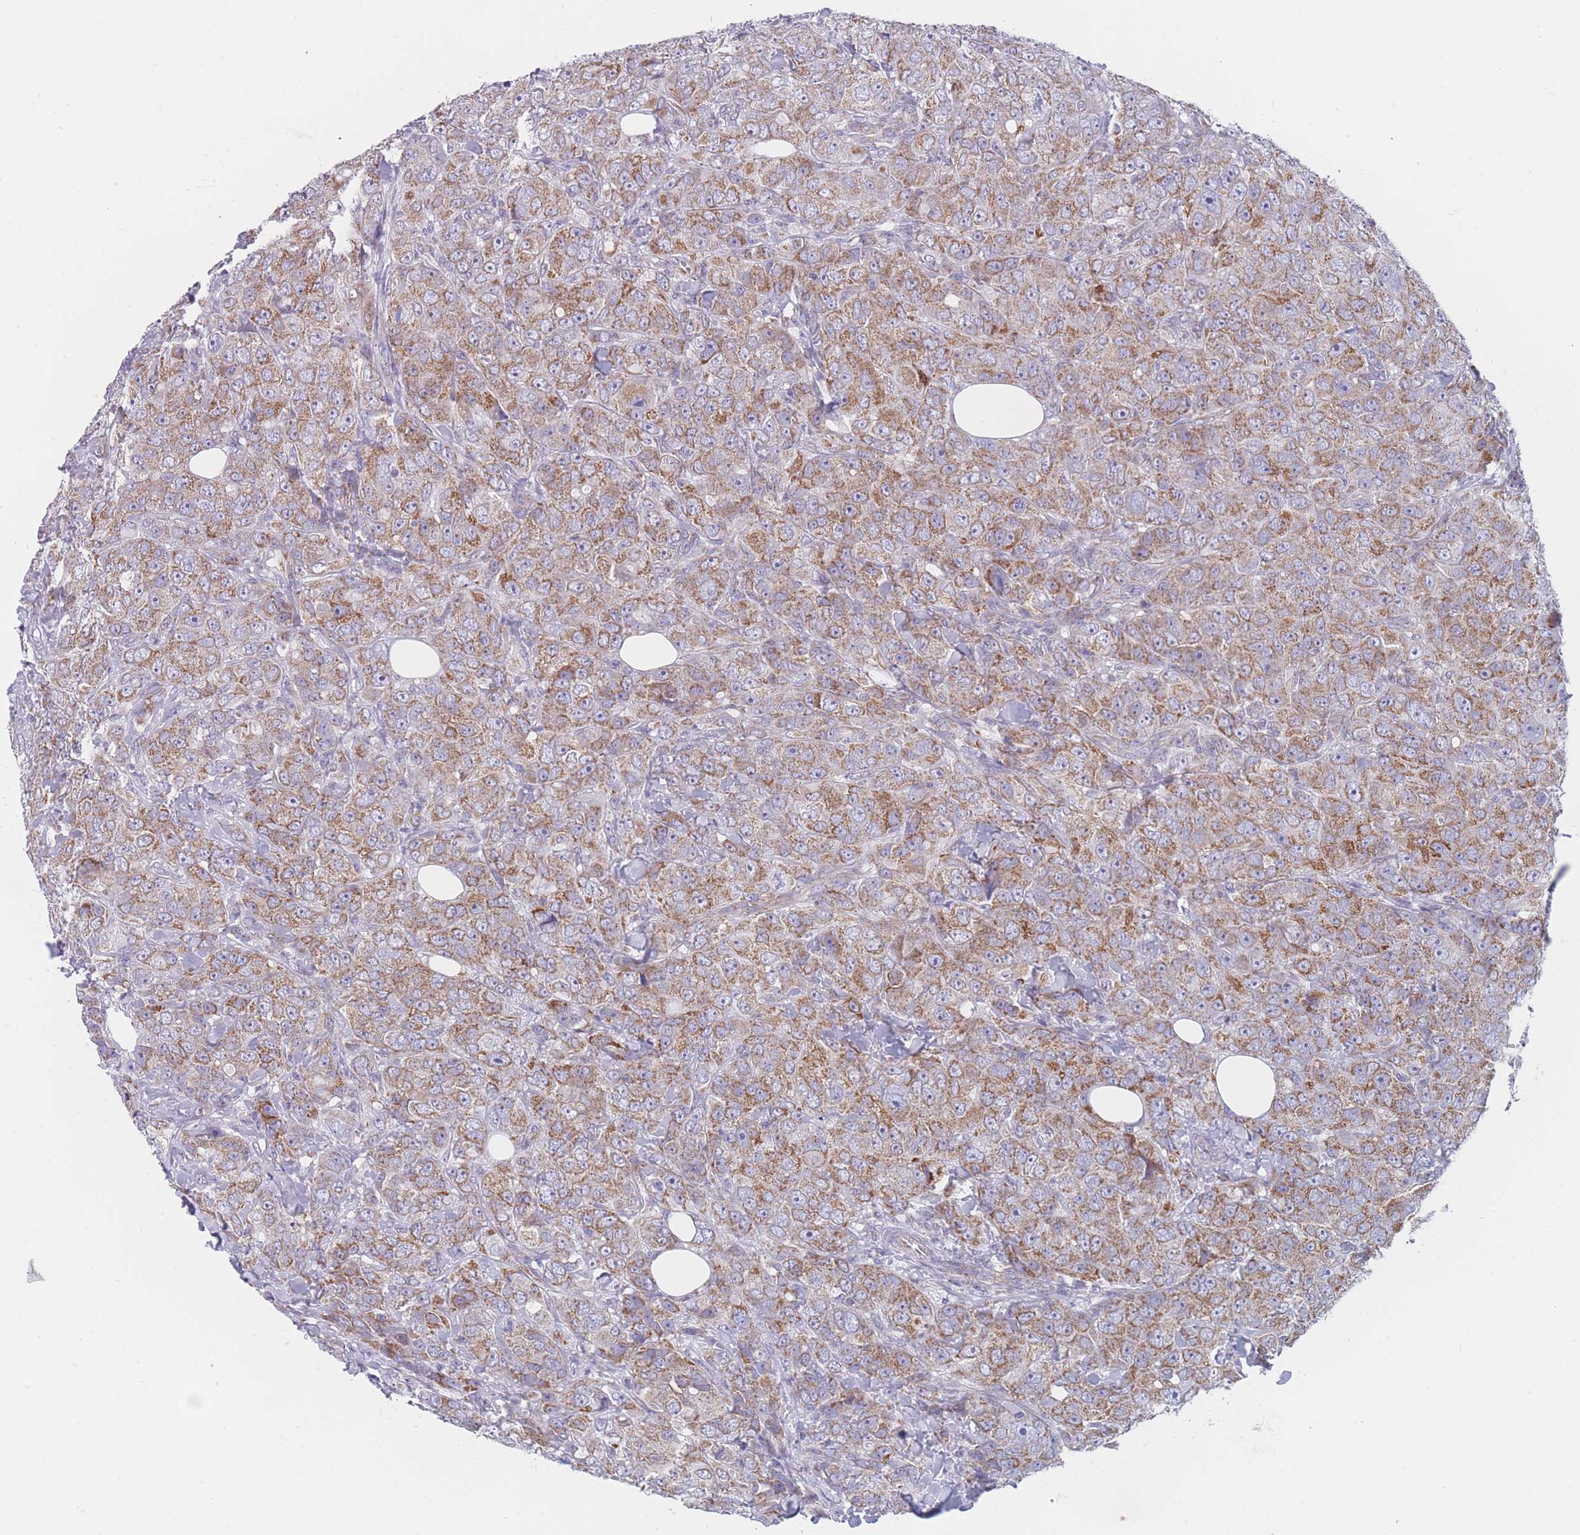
{"staining": {"intensity": "moderate", "quantity": ">75%", "location": "cytoplasmic/membranous"}, "tissue": "breast cancer", "cell_type": "Tumor cells", "image_type": "cancer", "snomed": [{"axis": "morphology", "description": "Duct carcinoma"}, {"axis": "topography", "description": "Breast"}], "caption": "Moderate cytoplasmic/membranous staining for a protein is present in approximately >75% of tumor cells of intraductal carcinoma (breast) using IHC.", "gene": "MRPS14", "patient": {"sex": "female", "age": 43}}